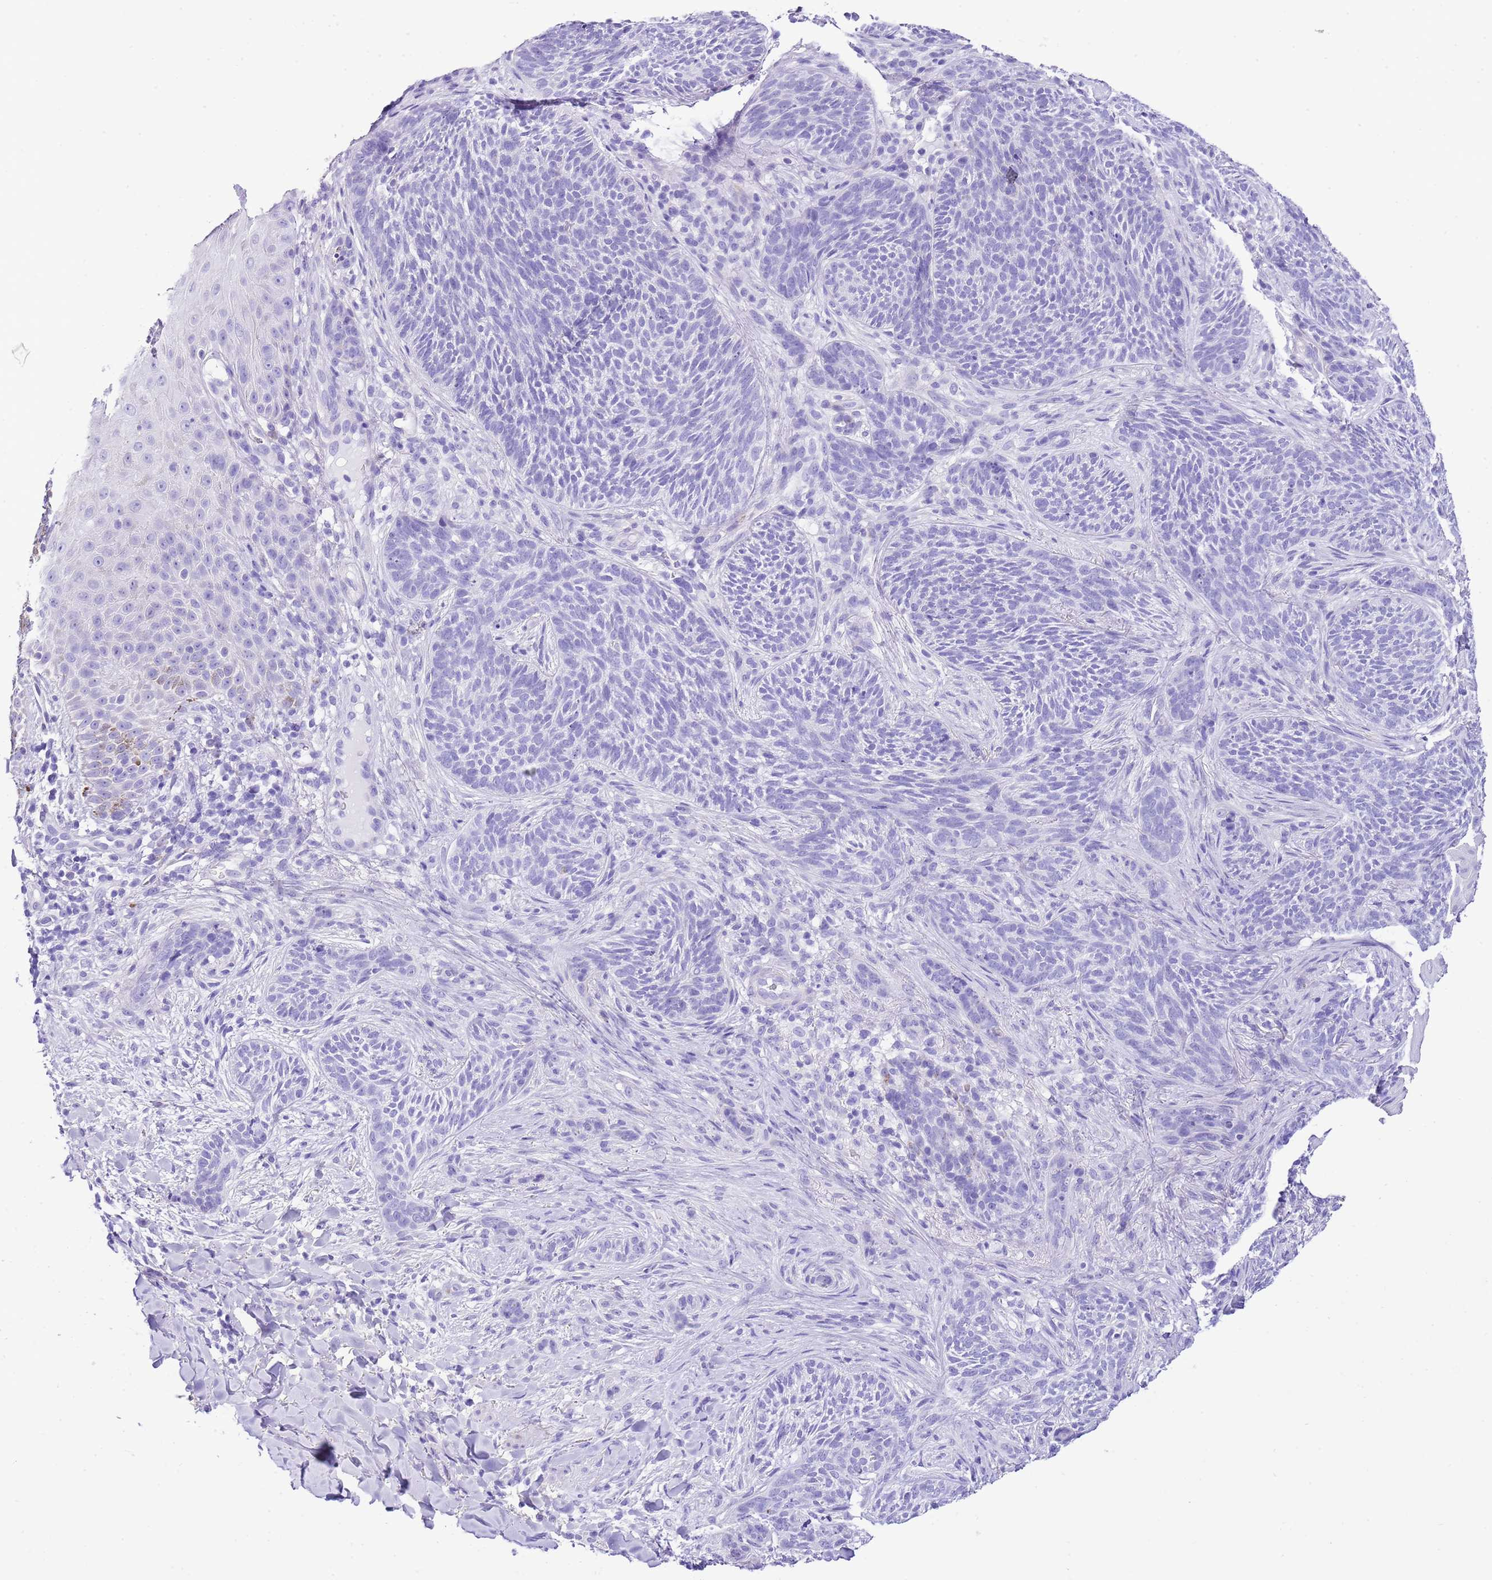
{"staining": {"intensity": "negative", "quantity": "none", "location": "none"}, "tissue": "skin", "cell_type": "Epidermal cells", "image_type": "normal", "snomed": [{"axis": "morphology", "description": "Normal tissue, NOS"}, {"axis": "morphology", "description": "Neoplasm, malignant, NOS"}, {"axis": "topography", "description": "Anal"}], "caption": "This is a micrograph of immunohistochemistry staining of normal skin, which shows no positivity in epidermal cells.", "gene": "KCNC1", "patient": {"sex": "male", "age": 47}}